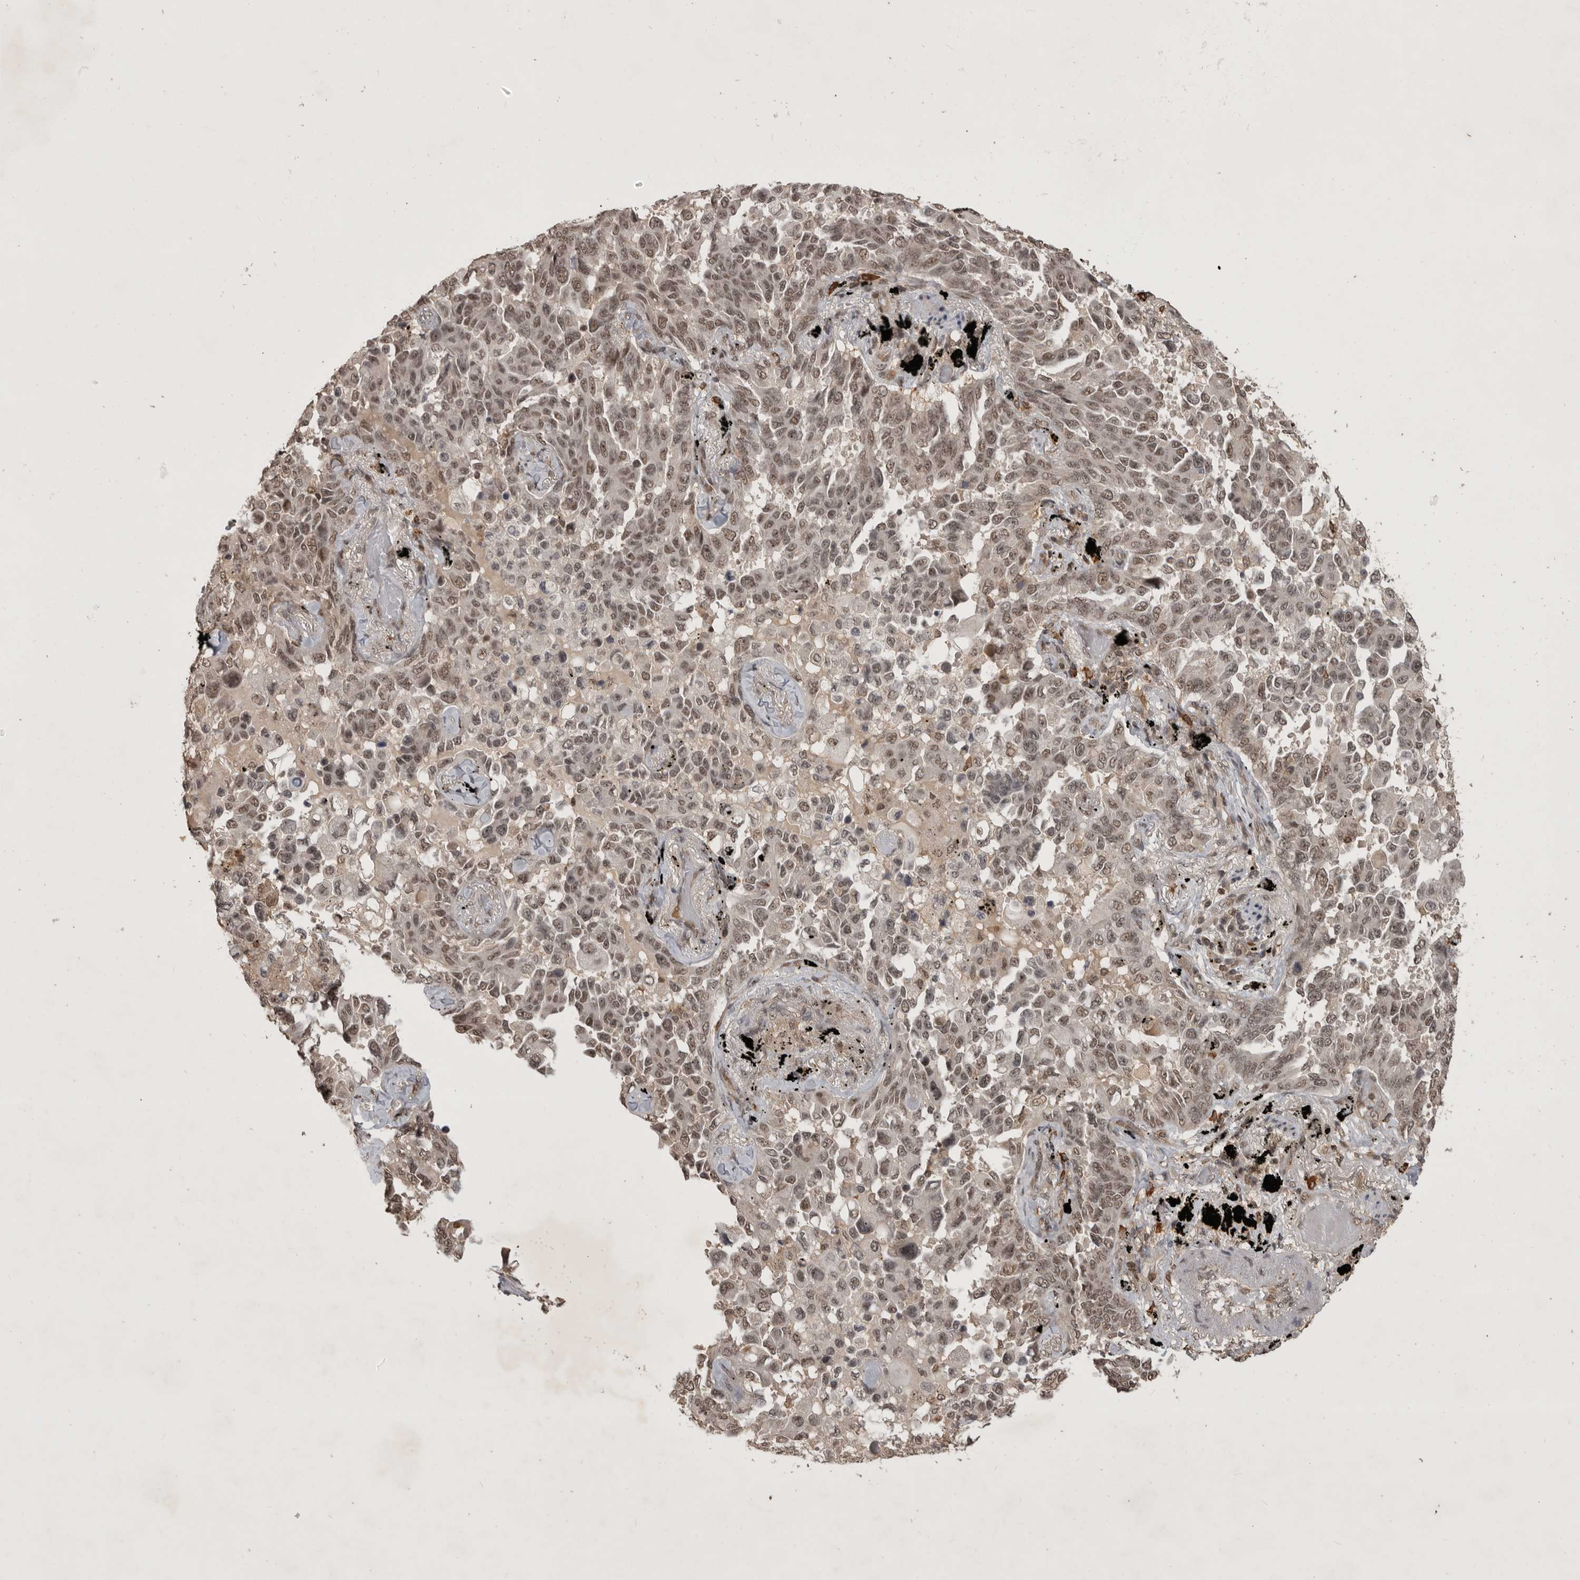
{"staining": {"intensity": "weak", "quantity": ">75%", "location": "nuclear"}, "tissue": "lung cancer", "cell_type": "Tumor cells", "image_type": "cancer", "snomed": [{"axis": "morphology", "description": "Adenocarcinoma, NOS"}, {"axis": "topography", "description": "Lung"}], "caption": "A high-resolution micrograph shows immunohistochemistry staining of lung cancer, which shows weak nuclear staining in approximately >75% of tumor cells. (DAB = brown stain, brightfield microscopy at high magnification).", "gene": "CBLL1", "patient": {"sex": "female", "age": 67}}